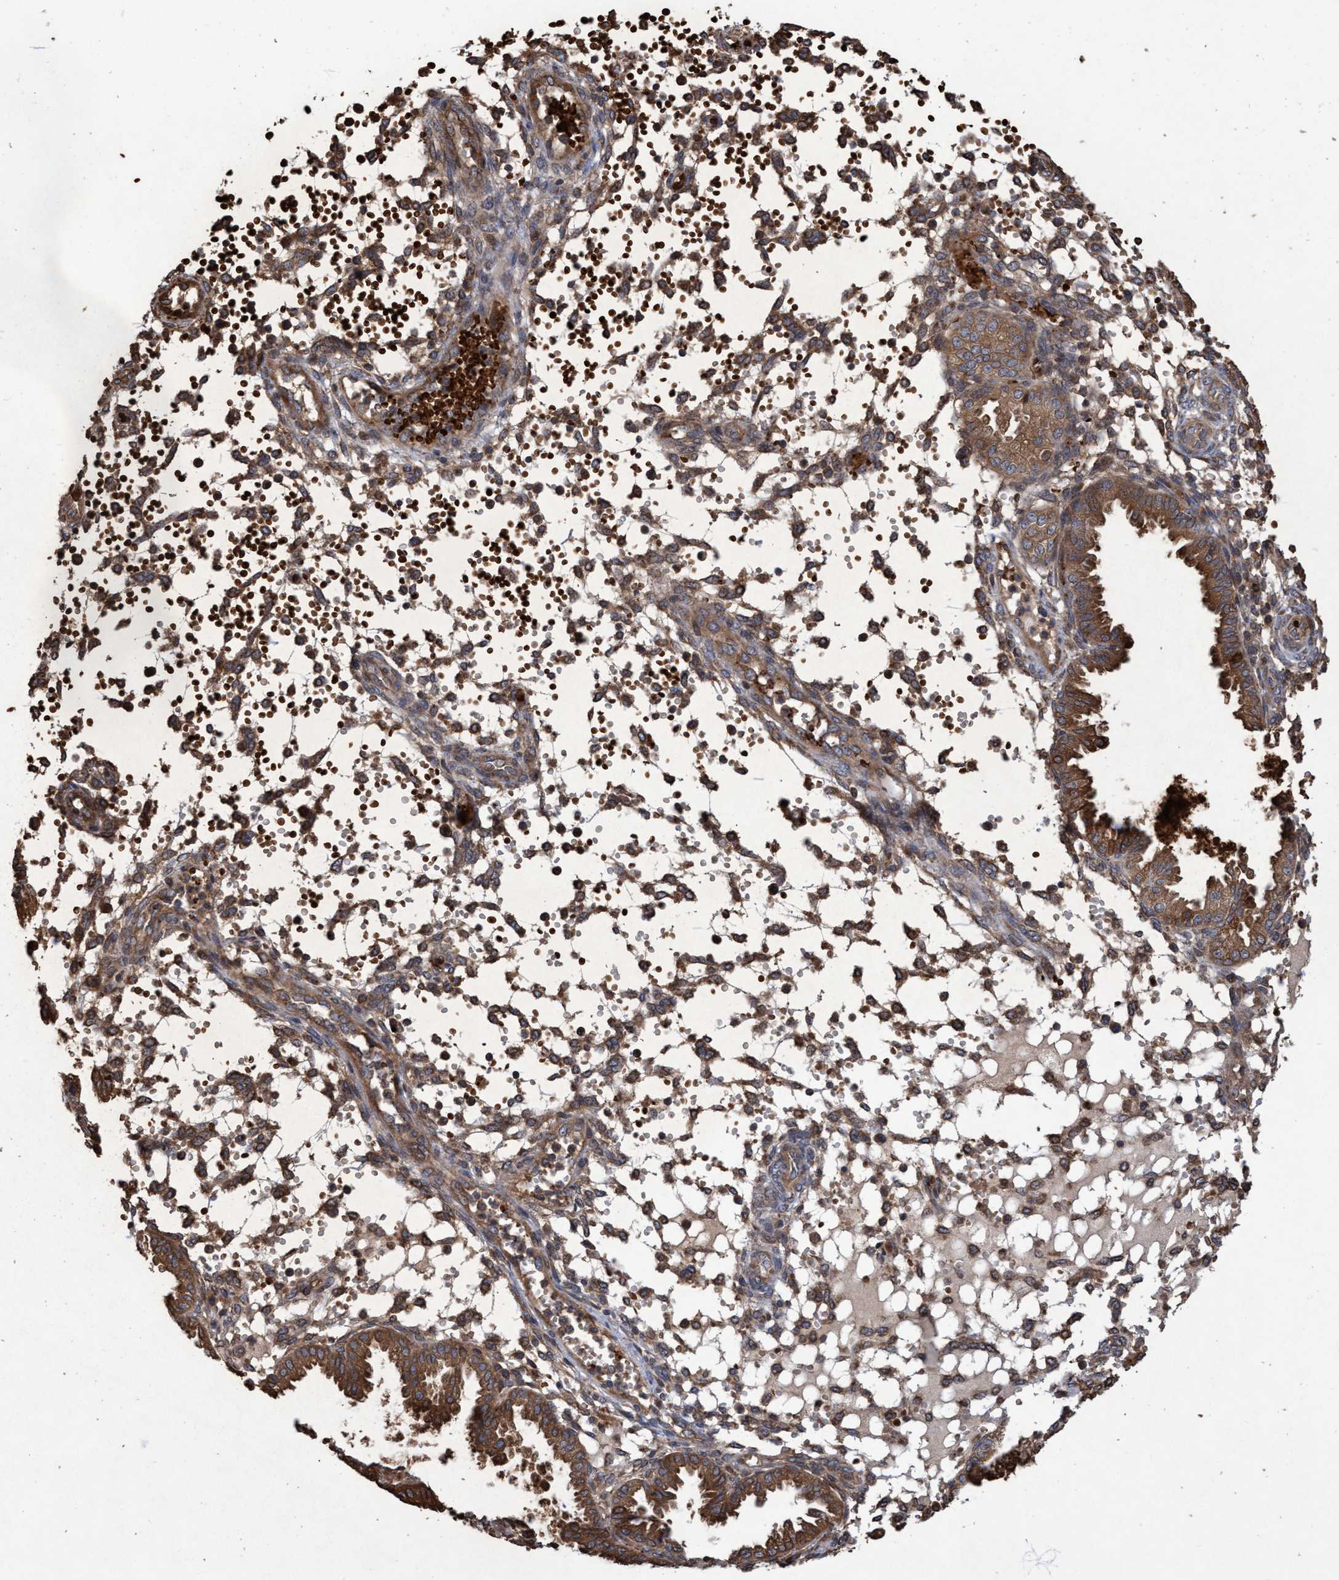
{"staining": {"intensity": "moderate", "quantity": ">75%", "location": "cytoplasmic/membranous"}, "tissue": "endometrium", "cell_type": "Cells in endometrial stroma", "image_type": "normal", "snomed": [{"axis": "morphology", "description": "Normal tissue, NOS"}, {"axis": "topography", "description": "Endometrium"}], "caption": "Immunohistochemical staining of unremarkable human endometrium shows >75% levels of moderate cytoplasmic/membranous protein expression in approximately >75% of cells in endometrial stroma. (Brightfield microscopy of DAB IHC at high magnification).", "gene": "CHMP6", "patient": {"sex": "female", "age": 33}}